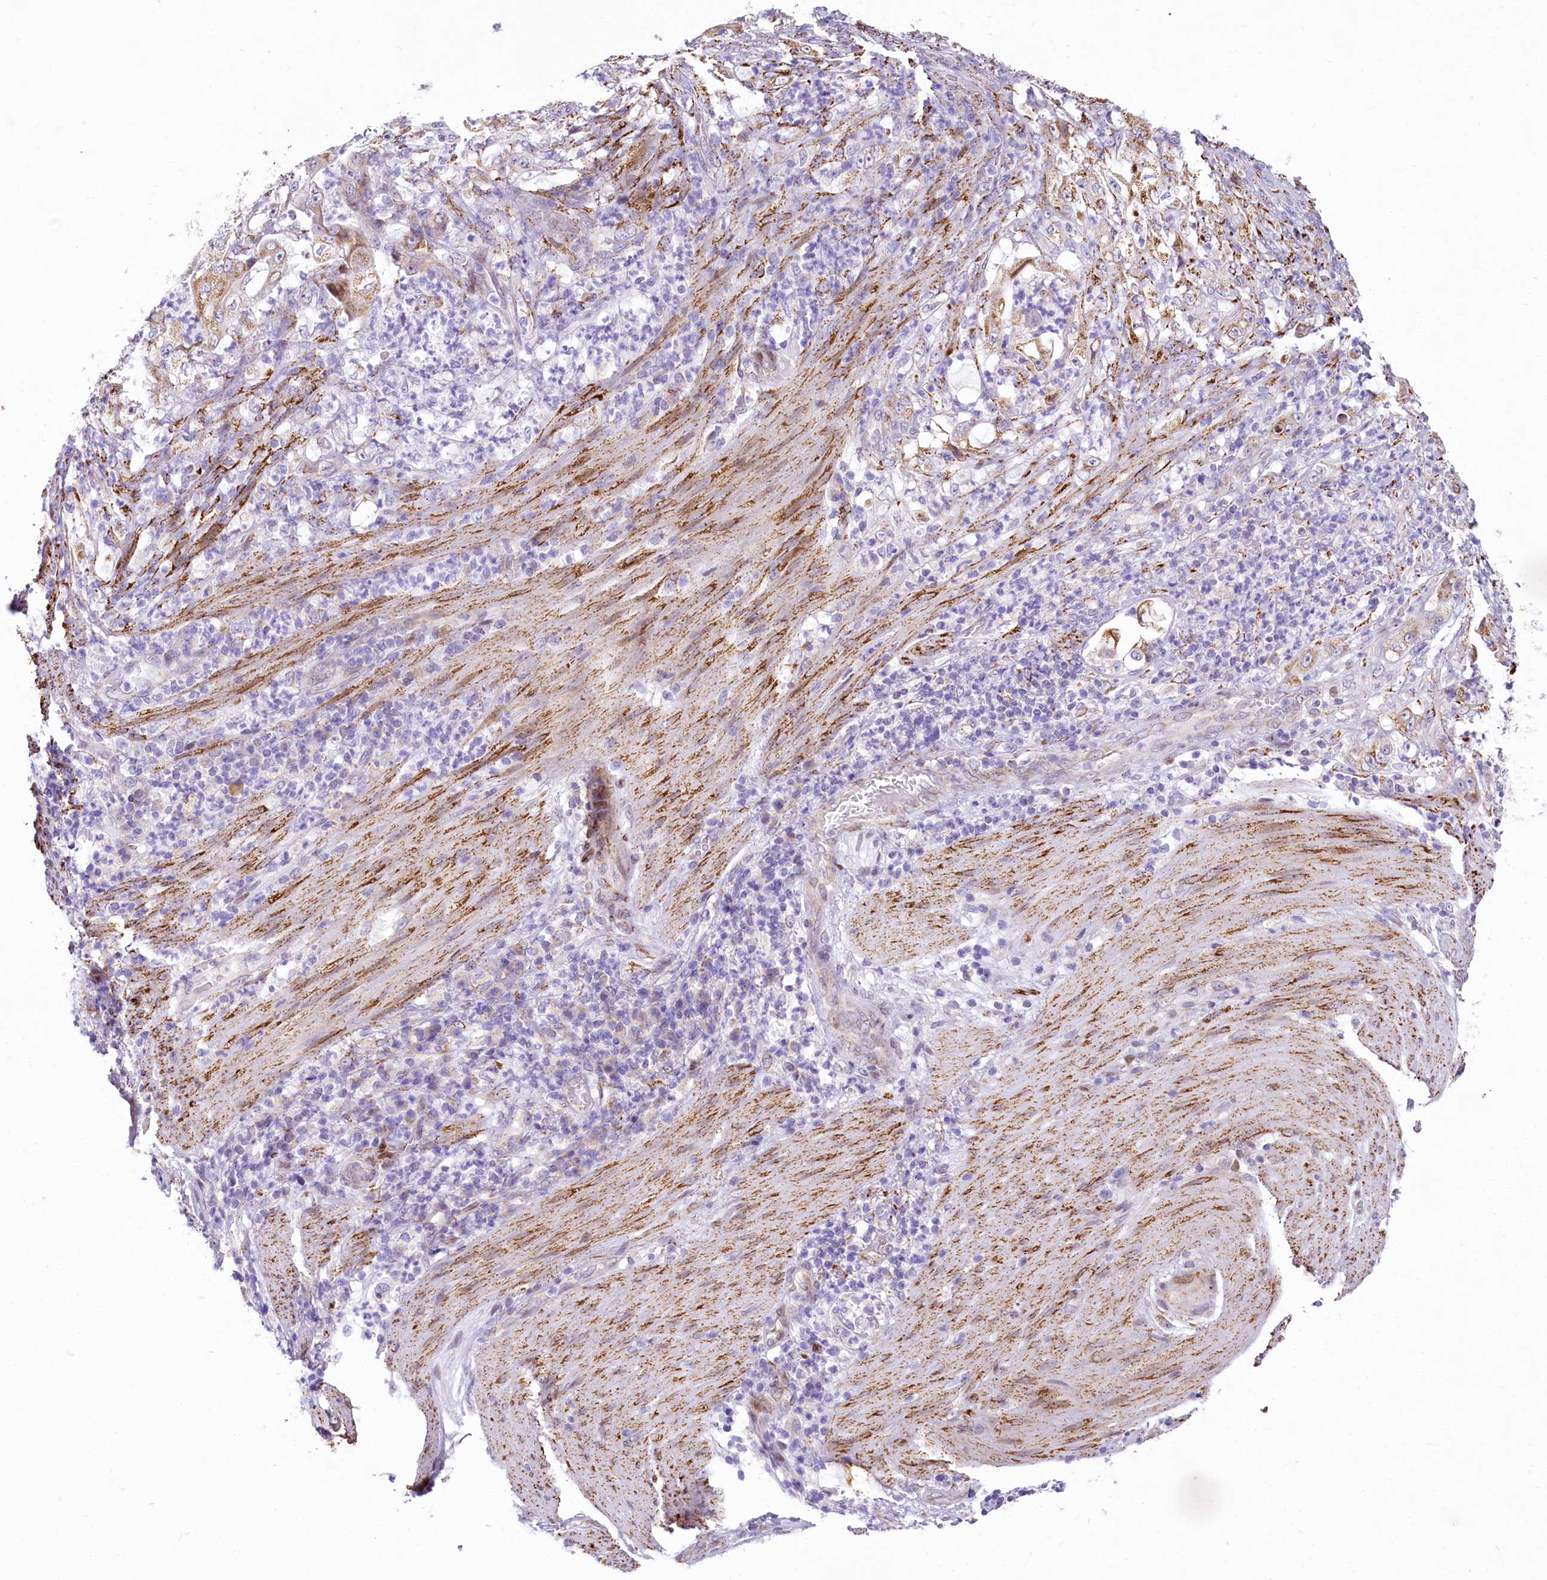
{"staining": {"intensity": "moderate", "quantity": "25%-75%", "location": "cytoplasmic/membranous"}, "tissue": "stomach cancer", "cell_type": "Tumor cells", "image_type": "cancer", "snomed": [{"axis": "morphology", "description": "Adenocarcinoma, NOS"}, {"axis": "topography", "description": "Stomach"}], "caption": "An image showing moderate cytoplasmic/membranous staining in approximately 25%-75% of tumor cells in stomach adenocarcinoma, as visualized by brown immunohistochemical staining.", "gene": "PPIP5K2", "patient": {"sex": "female", "age": 73}}